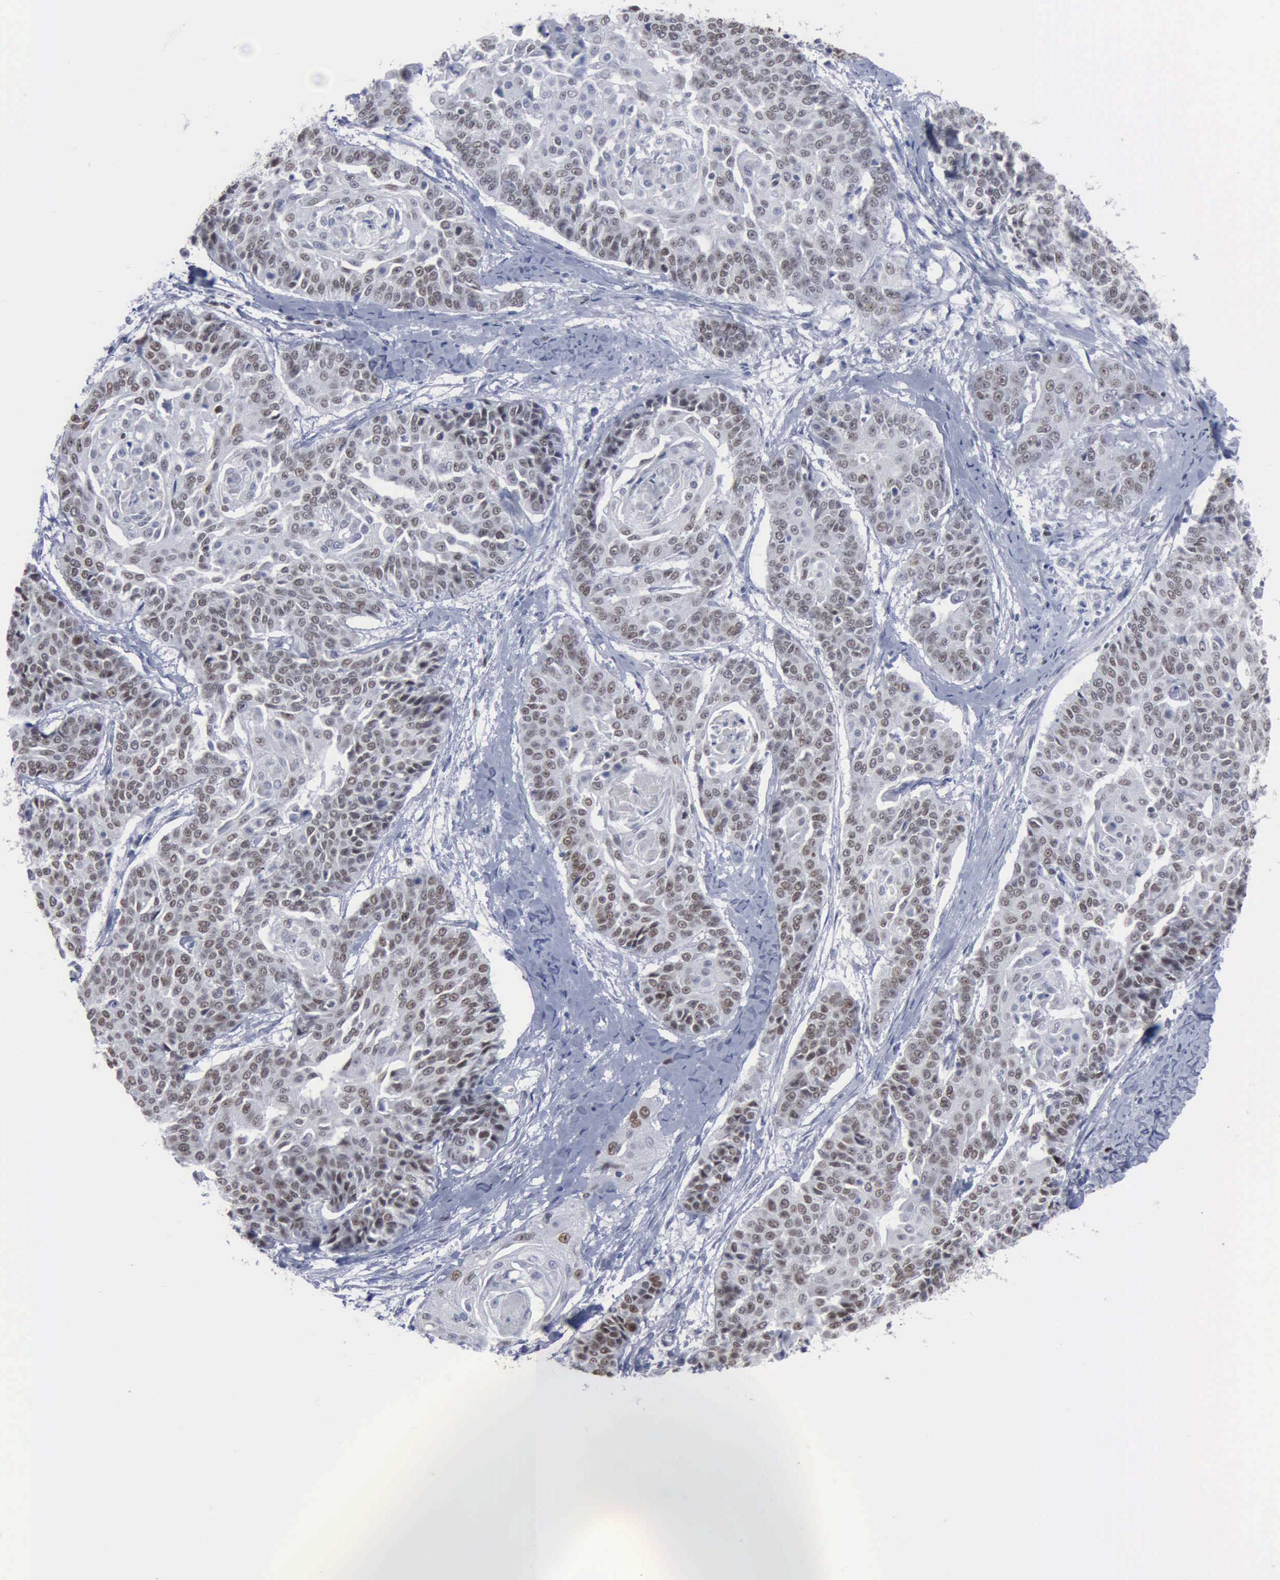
{"staining": {"intensity": "weak", "quantity": "<25%", "location": "nuclear"}, "tissue": "cervical cancer", "cell_type": "Tumor cells", "image_type": "cancer", "snomed": [{"axis": "morphology", "description": "Squamous cell carcinoma, NOS"}, {"axis": "topography", "description": "Cervix"}], "caption": "DAB immunohistochemical staining of human squamous cell carcinoma (cervical) demonstrates no significant expression in tumor cells. (Brightfield microscopy of DAB IHC at high magnification).", "gene": "MCM5", "patient": {"sex": "female", "age": 64}}